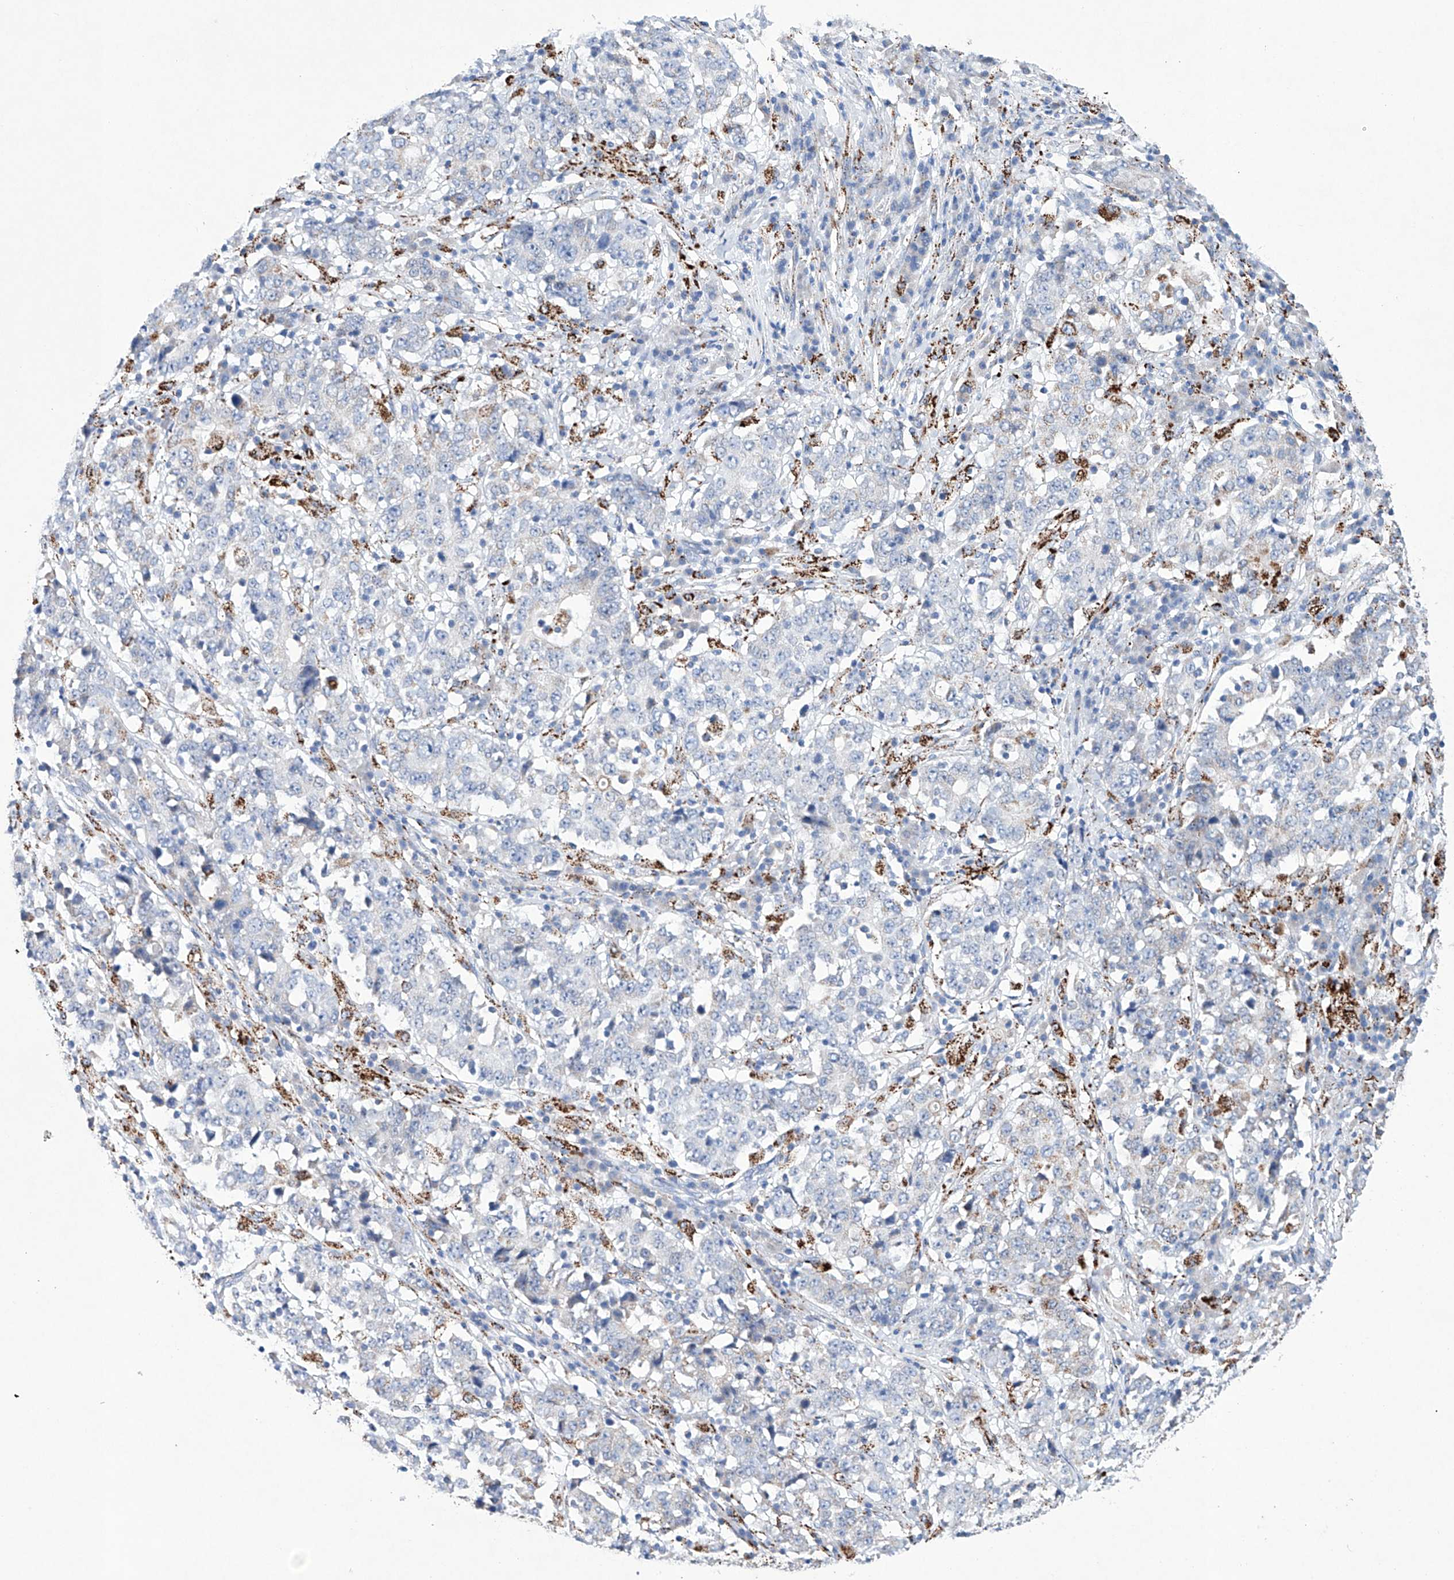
{"staining": {"intensity": "negative", "quantity": "none", "location": "none"}, "tissue": "stomach cancer", "cell_type": "Tumor cells", "image_type": "cancer", "snomed": [{"axis": "morphology", "description": "Adenocarcinoma, NOS"}, {"axis": "topography", "description": "Stomach"}], "caption": "This is an immunohistochemistry (IHC) image of stomach cancer. There is no expression in tumor cells.", "gene": "NRROS", "patient": {"sex": "male", "age": 59}}